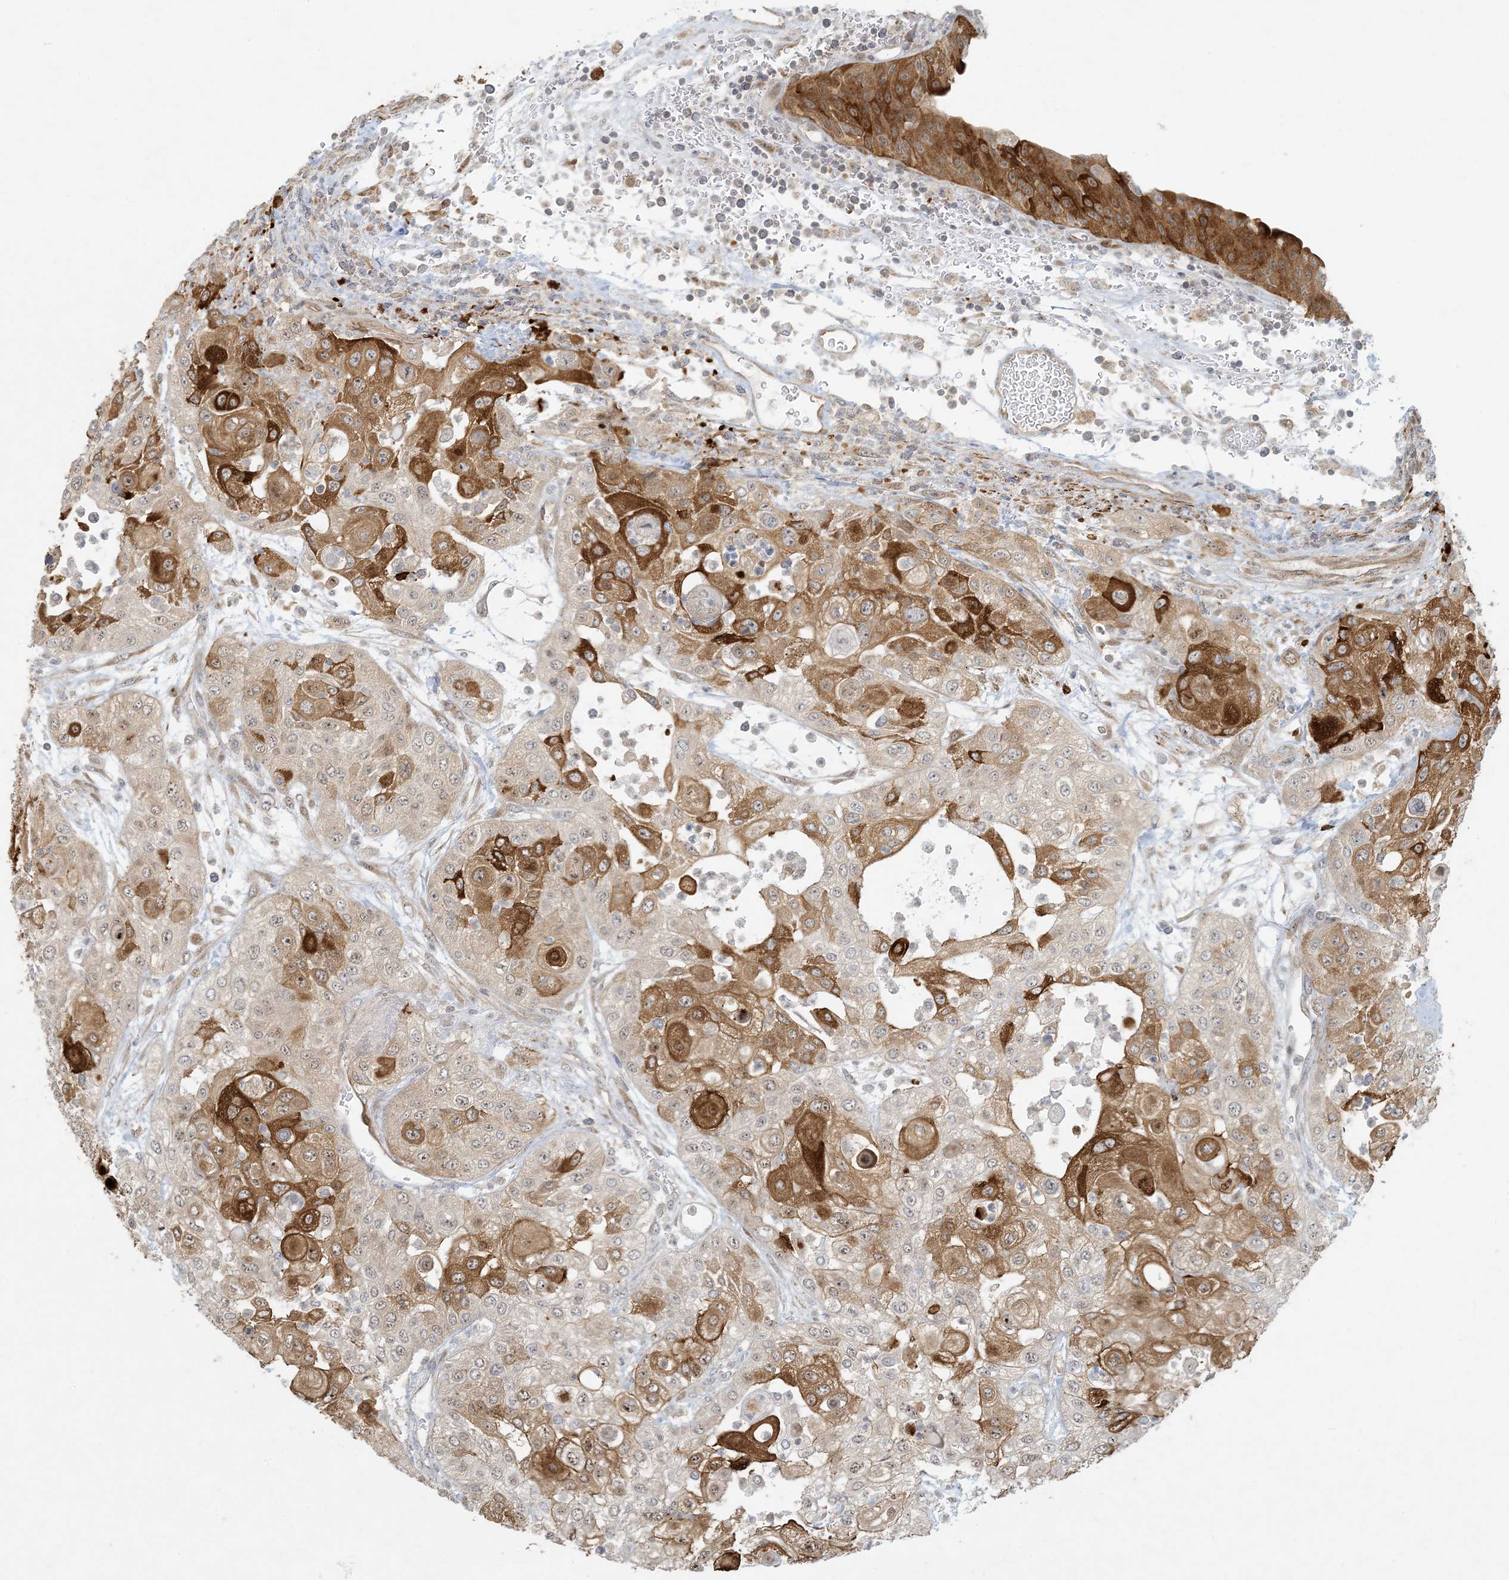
{"staining": {"intensity": "moderate", "quantity": ">75%", "location": "cytoplasmic/membranous"}, "tissue": "urothelial cancer", "cell_type": "Tumor cells", "image_type": "cancer", "snomed": [{"axis": "morphology", "description": "Urothelial carcinoma, High grade"}, {"axis": "topography", "description": "Urinary bladder"}], "caption": "Protein expression analysis of human urothelial cancer reveals moderate cytoplasmic/membranous expression in about >75% of tumor cells.", "gene": "BCORL1", "patient": {"sex": "female", "age": 79}}